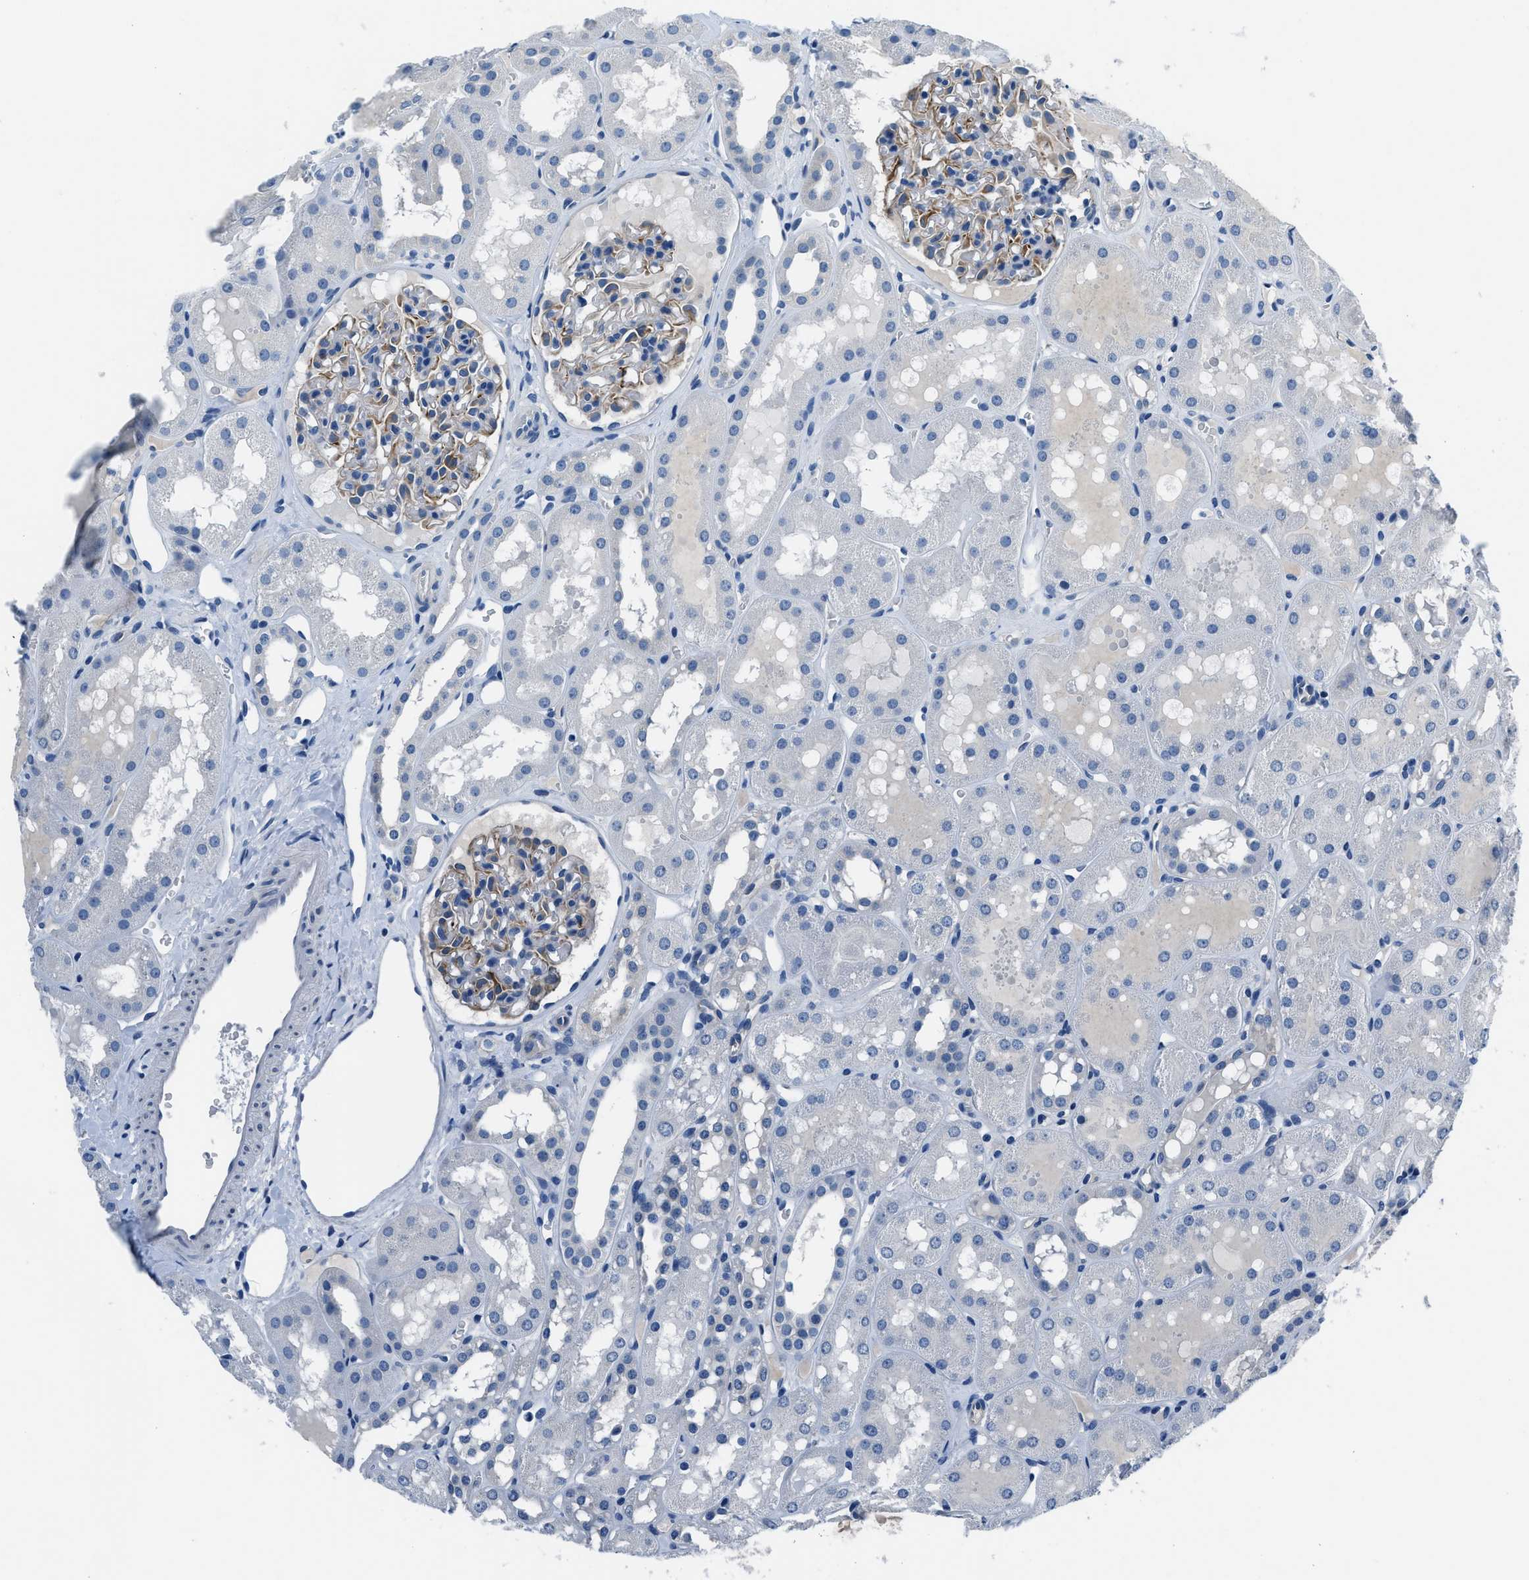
{"staining": {"intensity": "moderate", "quantity": "25%-75%", "location": "cytoplasmic/membranous"}, "tissue": "kidney", "cell_type": "Cells in glomeruli", "image_type": "normal", "snomed": [{"axis": "morphology", "description": "Normal tissue, NOS"}, {"axis": "topography", "description": "Kidney"}, {"axis": "topography", "description": "Urinary bladder"}], "caption": "Protein expression analysis of benign kidney reveals moderate cytoplasmic/membranous positivity in about 25%-75% of cells in glomeruli.", "gene": "GJA3", "patient": {"sex": "male", "age": 16}}